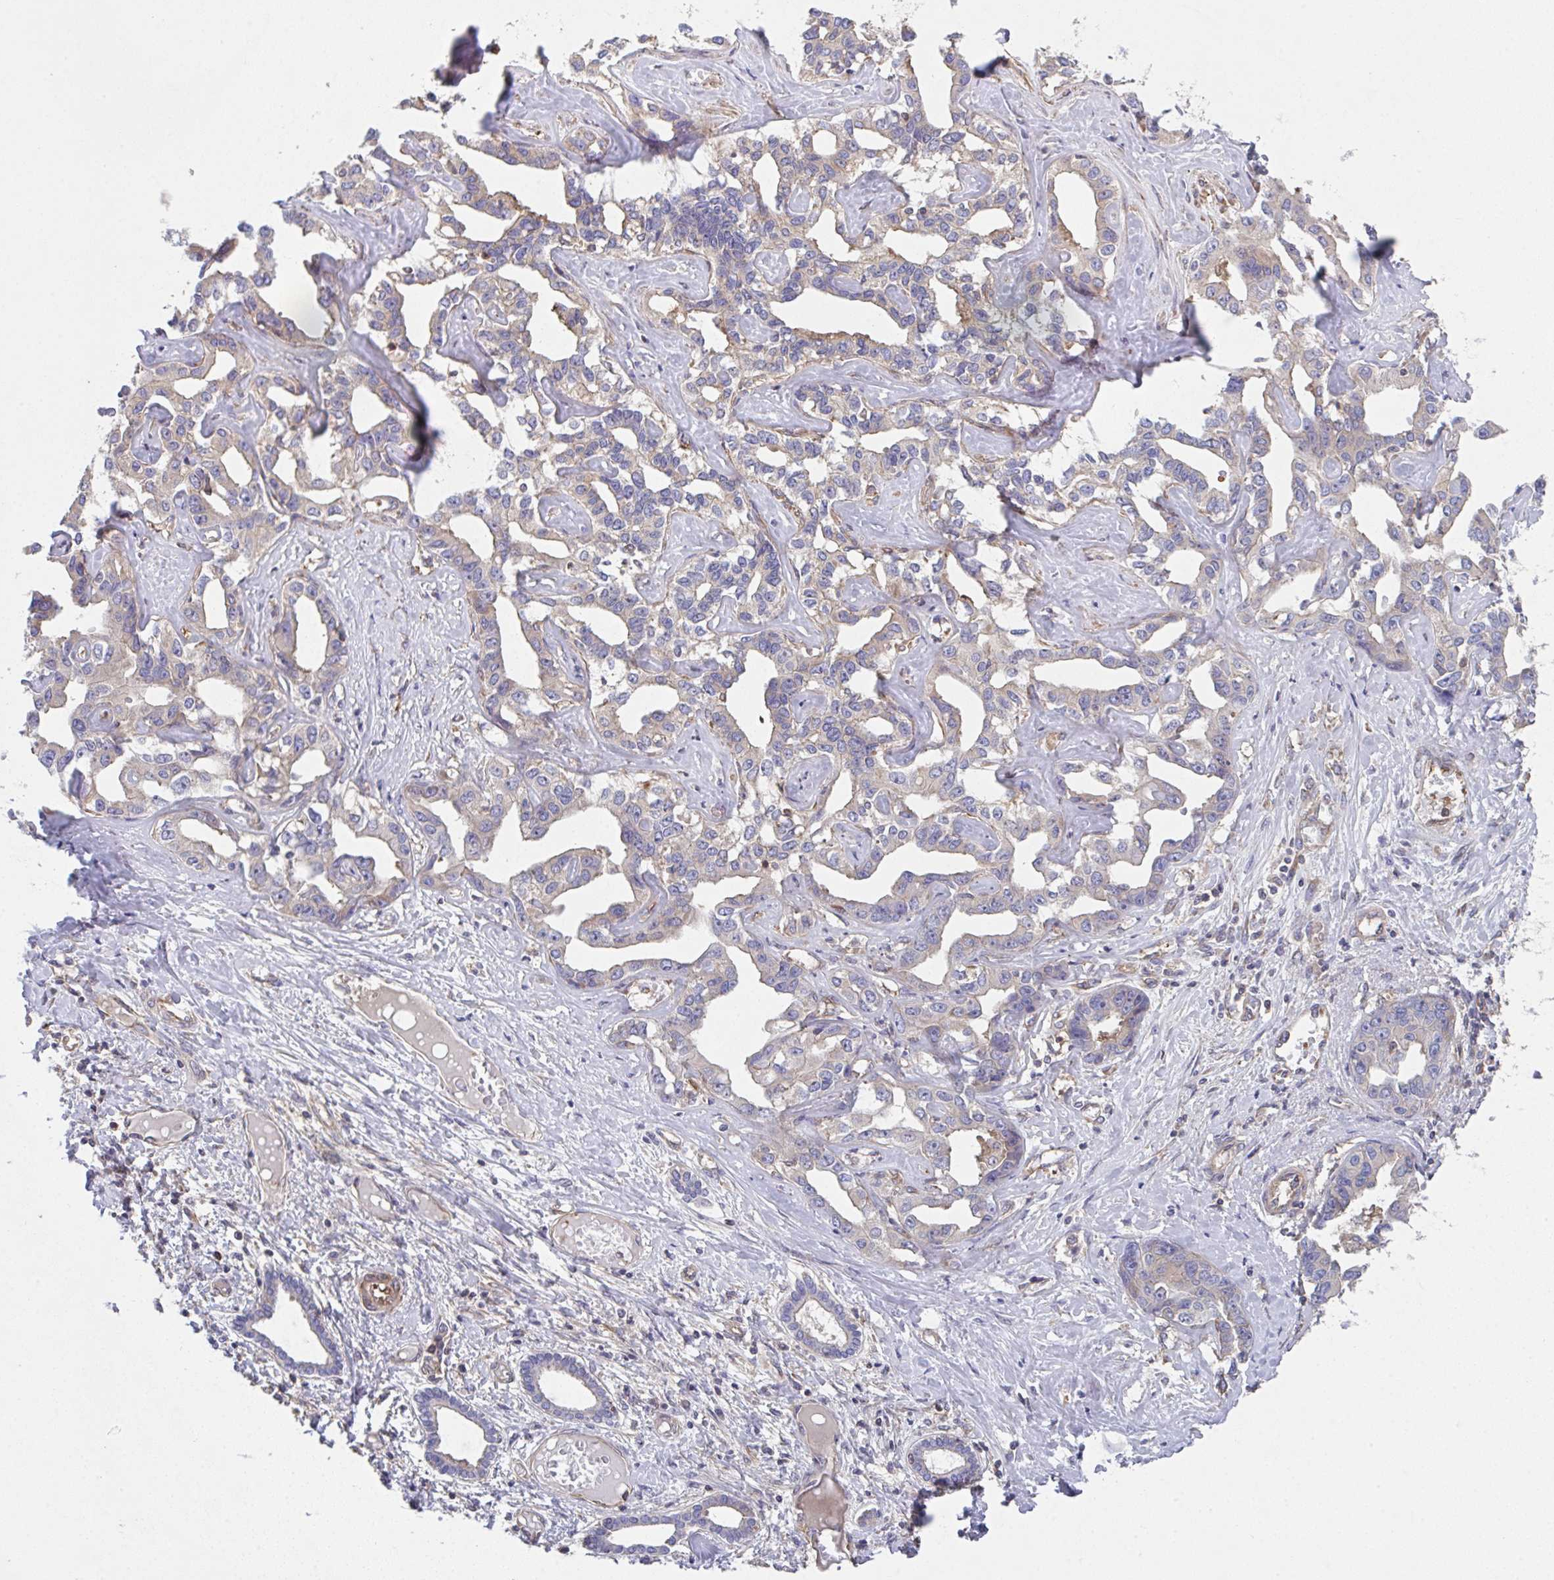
{"staining": {"intensity": "negative", "quantity": "none", "location": "none"}, "tissue": "liver cancer", "cell_type": "Tumor cells", "image_type": "cancer", "snomed": [{"axis": "morphology", "description": "Cholangiocarcinoma"}, {"axis": "topography", "description": "Liver"}], "caption": "A histopathology image of human liver cancer (cholangiocarcinoma) is negative for staining in tumor cells.", "gene": "TMEM229A", "patient": {"sex": "male", "age": 59}}